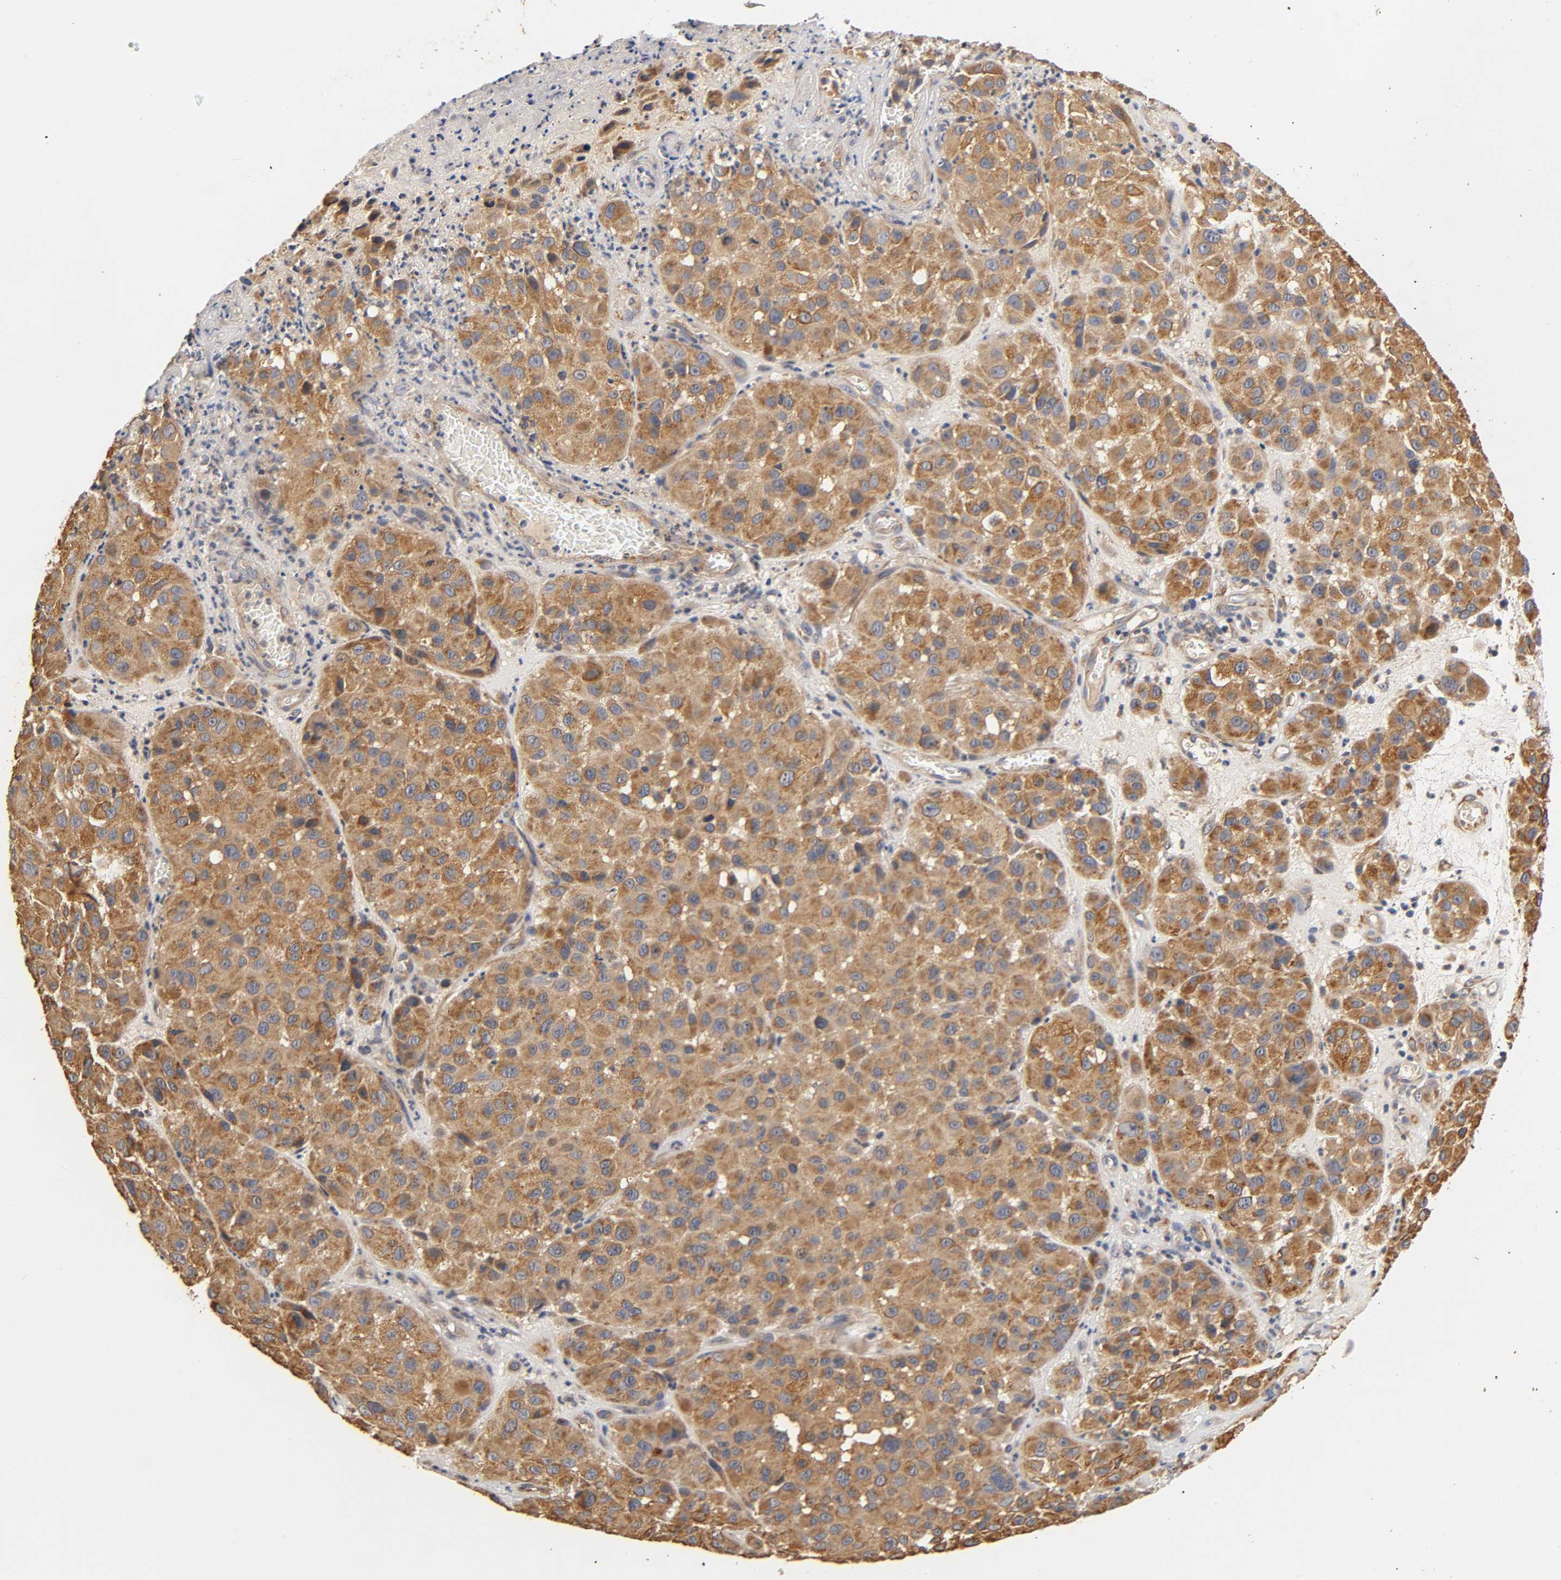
{"staining": {"intensity": "strong", "quantity": ">75%", "location": "cytoplasmic/membranous"}, "tissue": "melanoma", "cell_type": "Tumor cells", "image_type": "cancer", "snomed": [{"axis": "morphology", "description": "Malignant melanoma, NOS"}, {"axis": "topography", "description": "Skin"}], "caption": "Malignant melanoma stained for a protein demonstrates strong cytoplasmic/membranous positivity in tumor cells. (Stains: DAB (3,3'-diaminobenzidine) in brown, nuclei in blue, Microscopy: brightfield microscopy at high magnification).", "gene": "SCAP", "patient": {"sex": "female", "age": 21}}